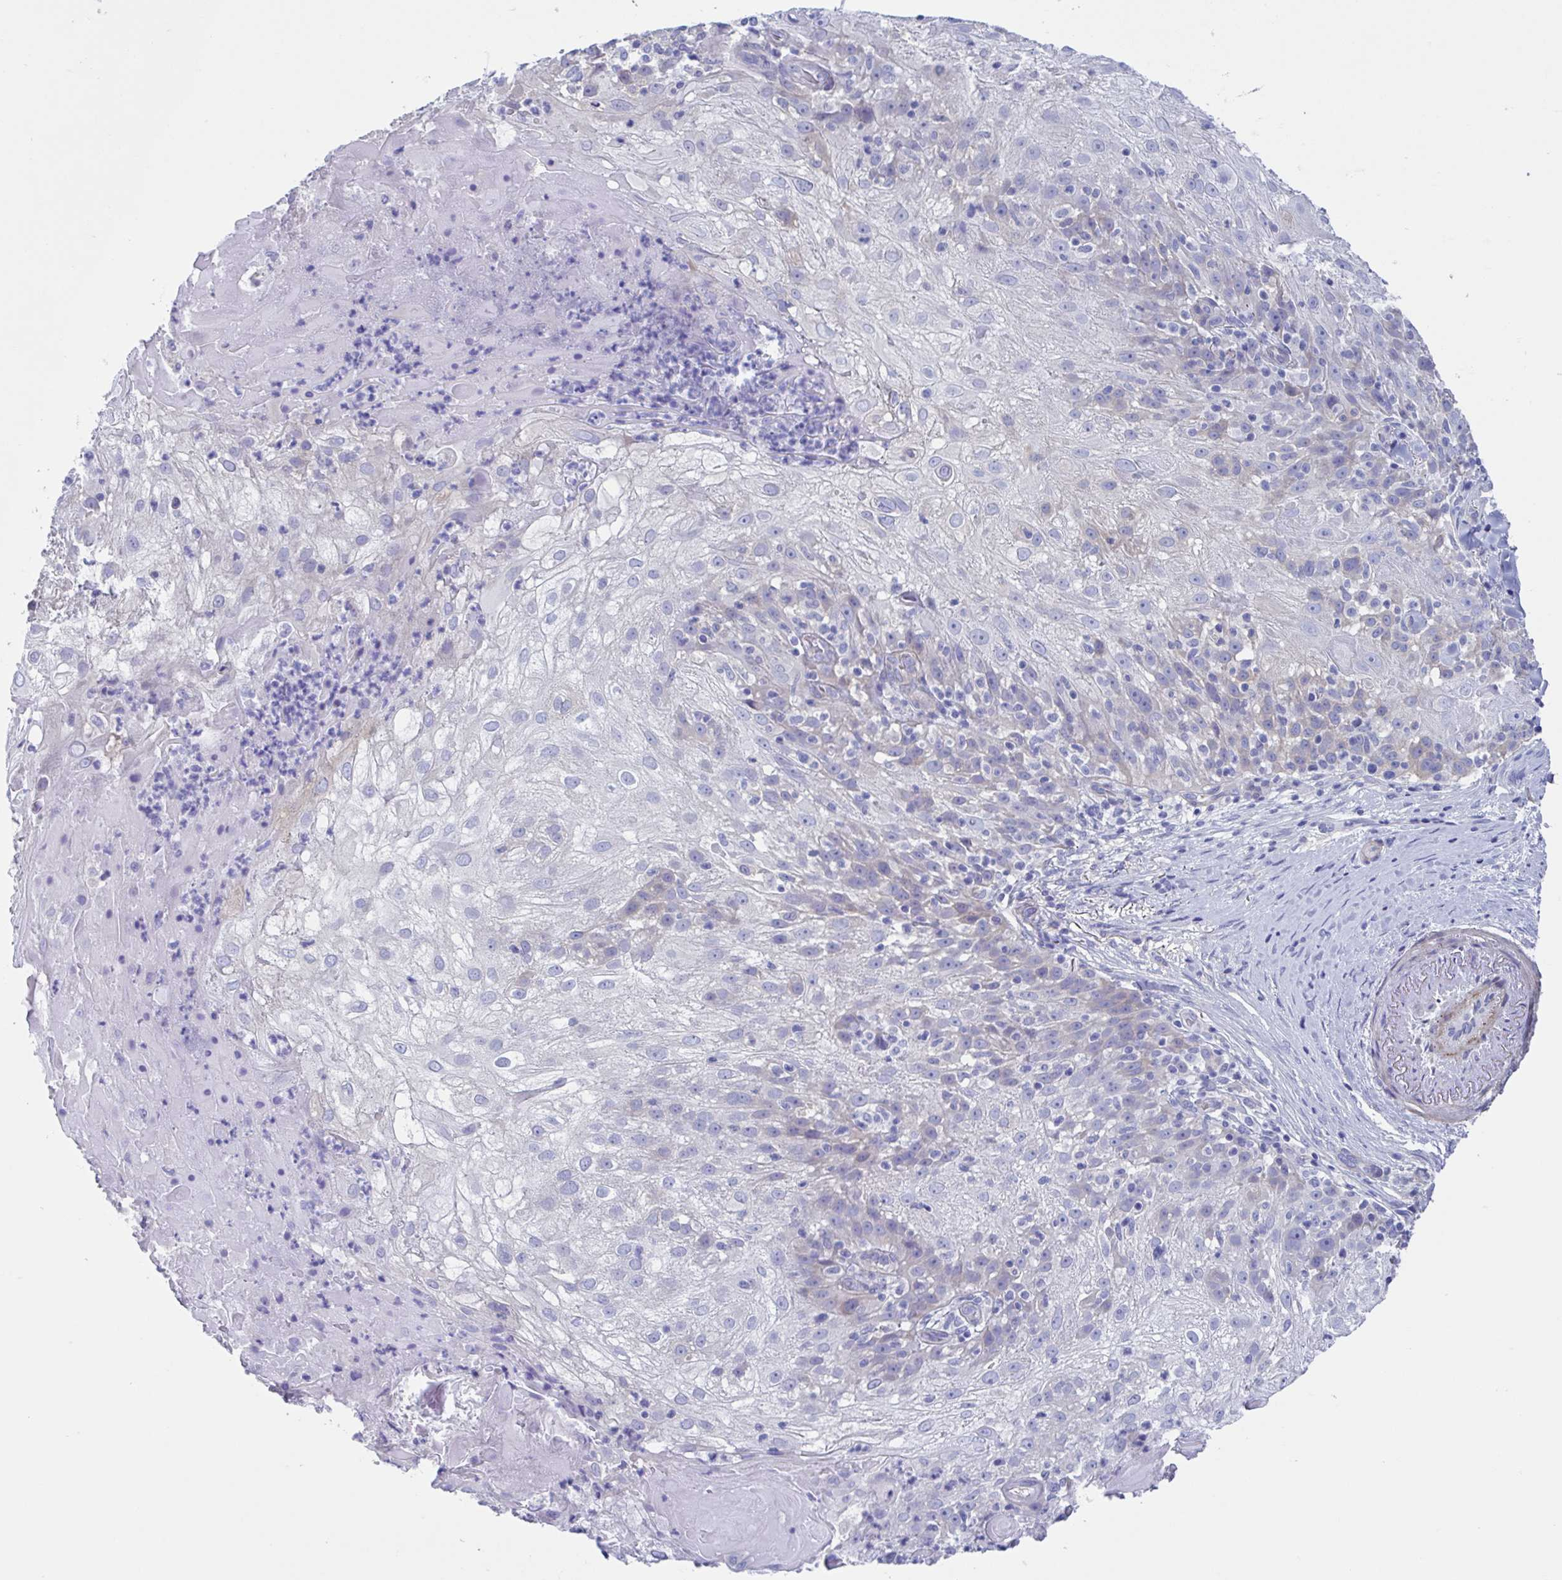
{"staining": {"intensity": "negative", "quantity": "none", "location": "none"}, "tissue": "skin cancer", "cell_type": "Tumor cells", "image_type": "cancer", "snomed": [{"axis": "morphology", "description": "Normal tissue, NOS"}, {"axis": "morphology", "description": "Squamous cell carcinoma, NOS"}, {"axis": "topography", "description": "Skin"}], "caption": "IHC histopathology image of neoplastic tissue: squamous cell carcinoma (skin) stained with DAB reveals no significant protein staining in tumor cells.", "gene": "LPIN3", "patient": {"sex": "female", "age": 83}}